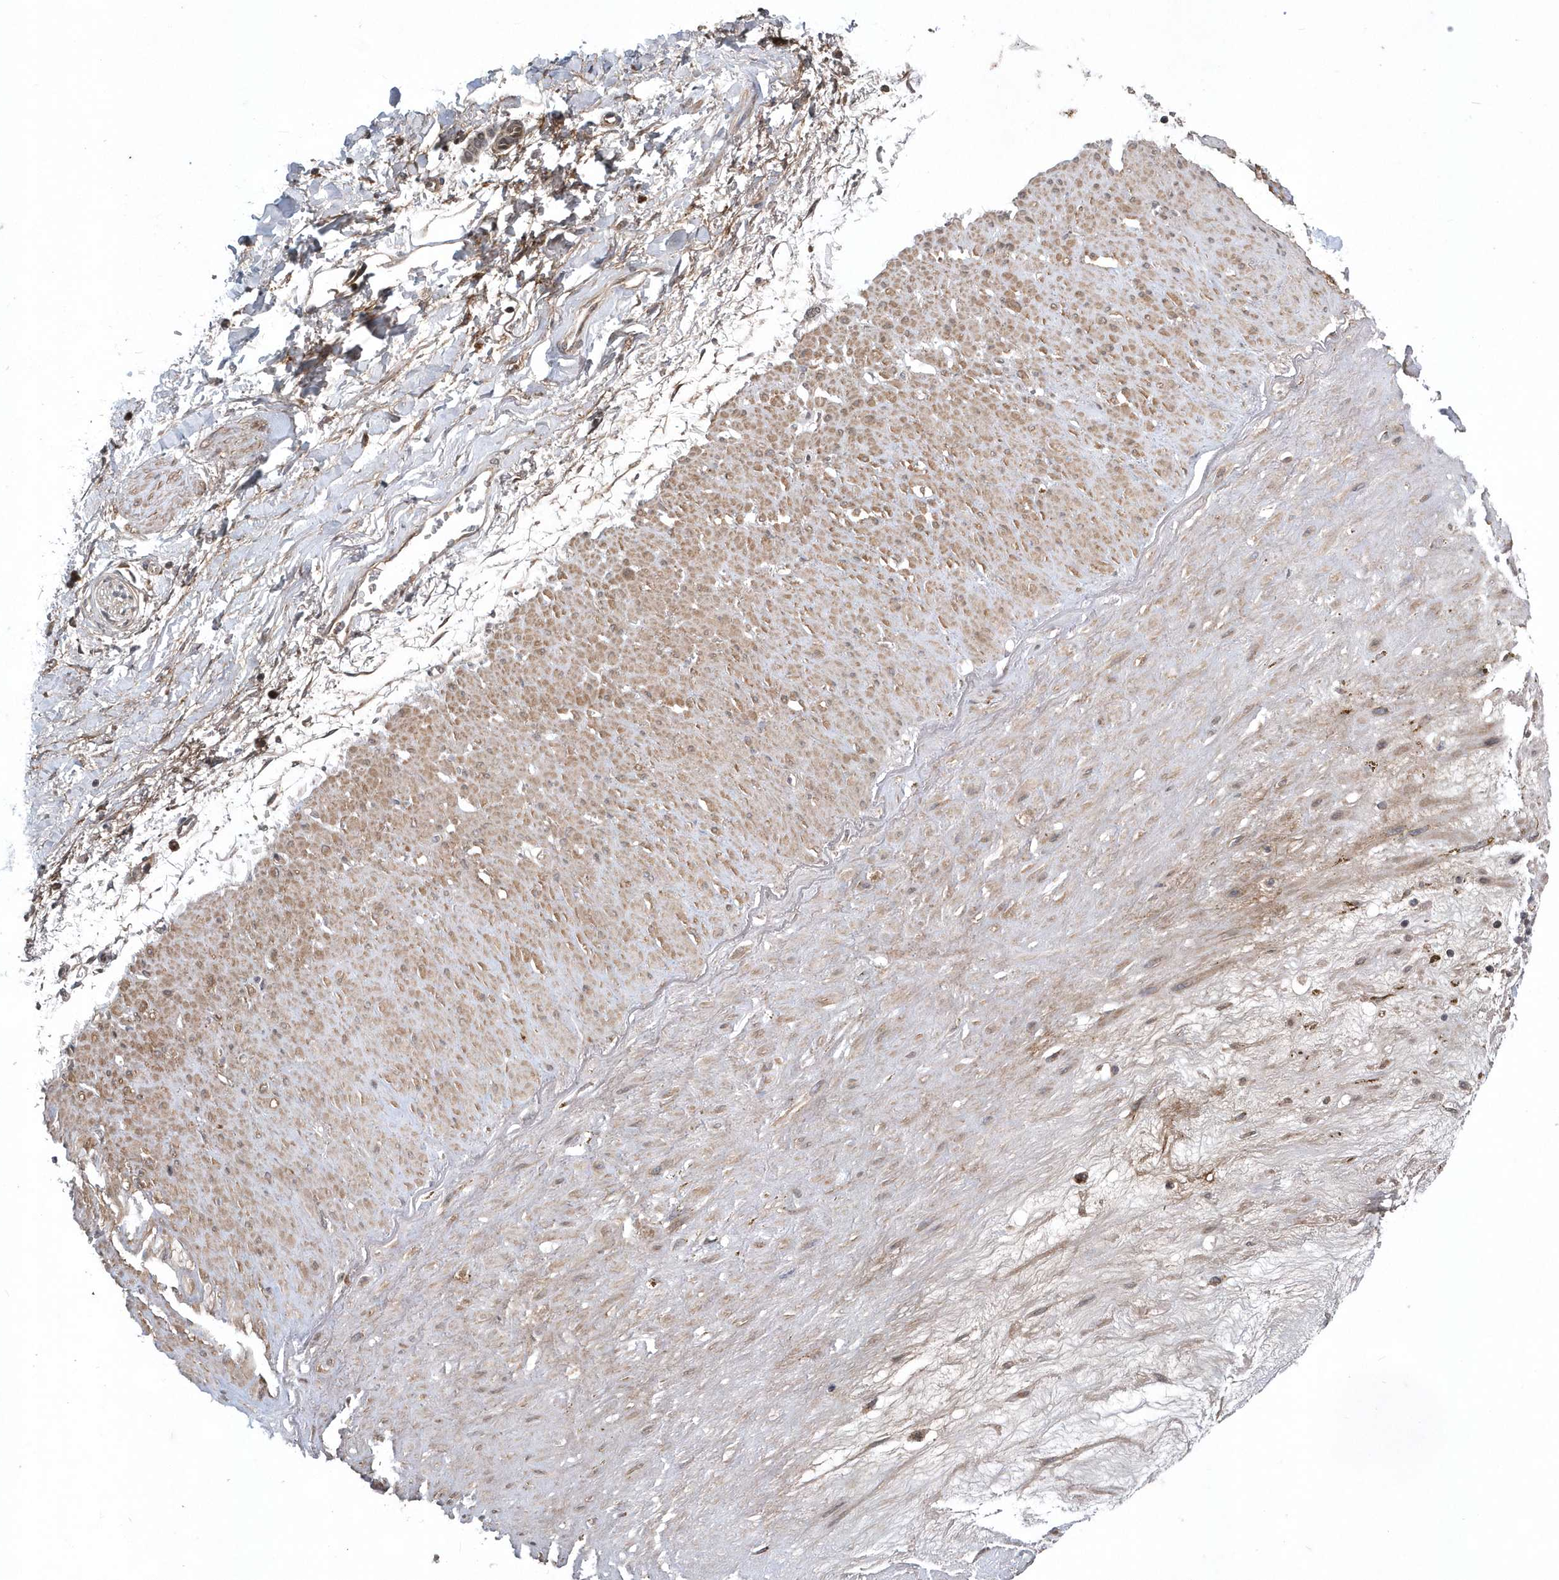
{"staining": {"intensity": "moderate", "quantity": ">75%", "location": "cytoplasmic/membranous"}, "tissue": "soft tissue", "cell_type": "Chondrocytes", "image_type": "normal", "snomed": [{"axis": "morphology", "description": "Normal tissue, NOS"}, {"axis": "topography", "description": "Soft tissue"}], "caption": "Soft tissue stained with a brown dye reveals moderate cytoplasmic/membranous positive expression in approximately >75% of chondrocytes.", "gene": "HMGCS1", "patient": {"sex": "male", "age": 72}}